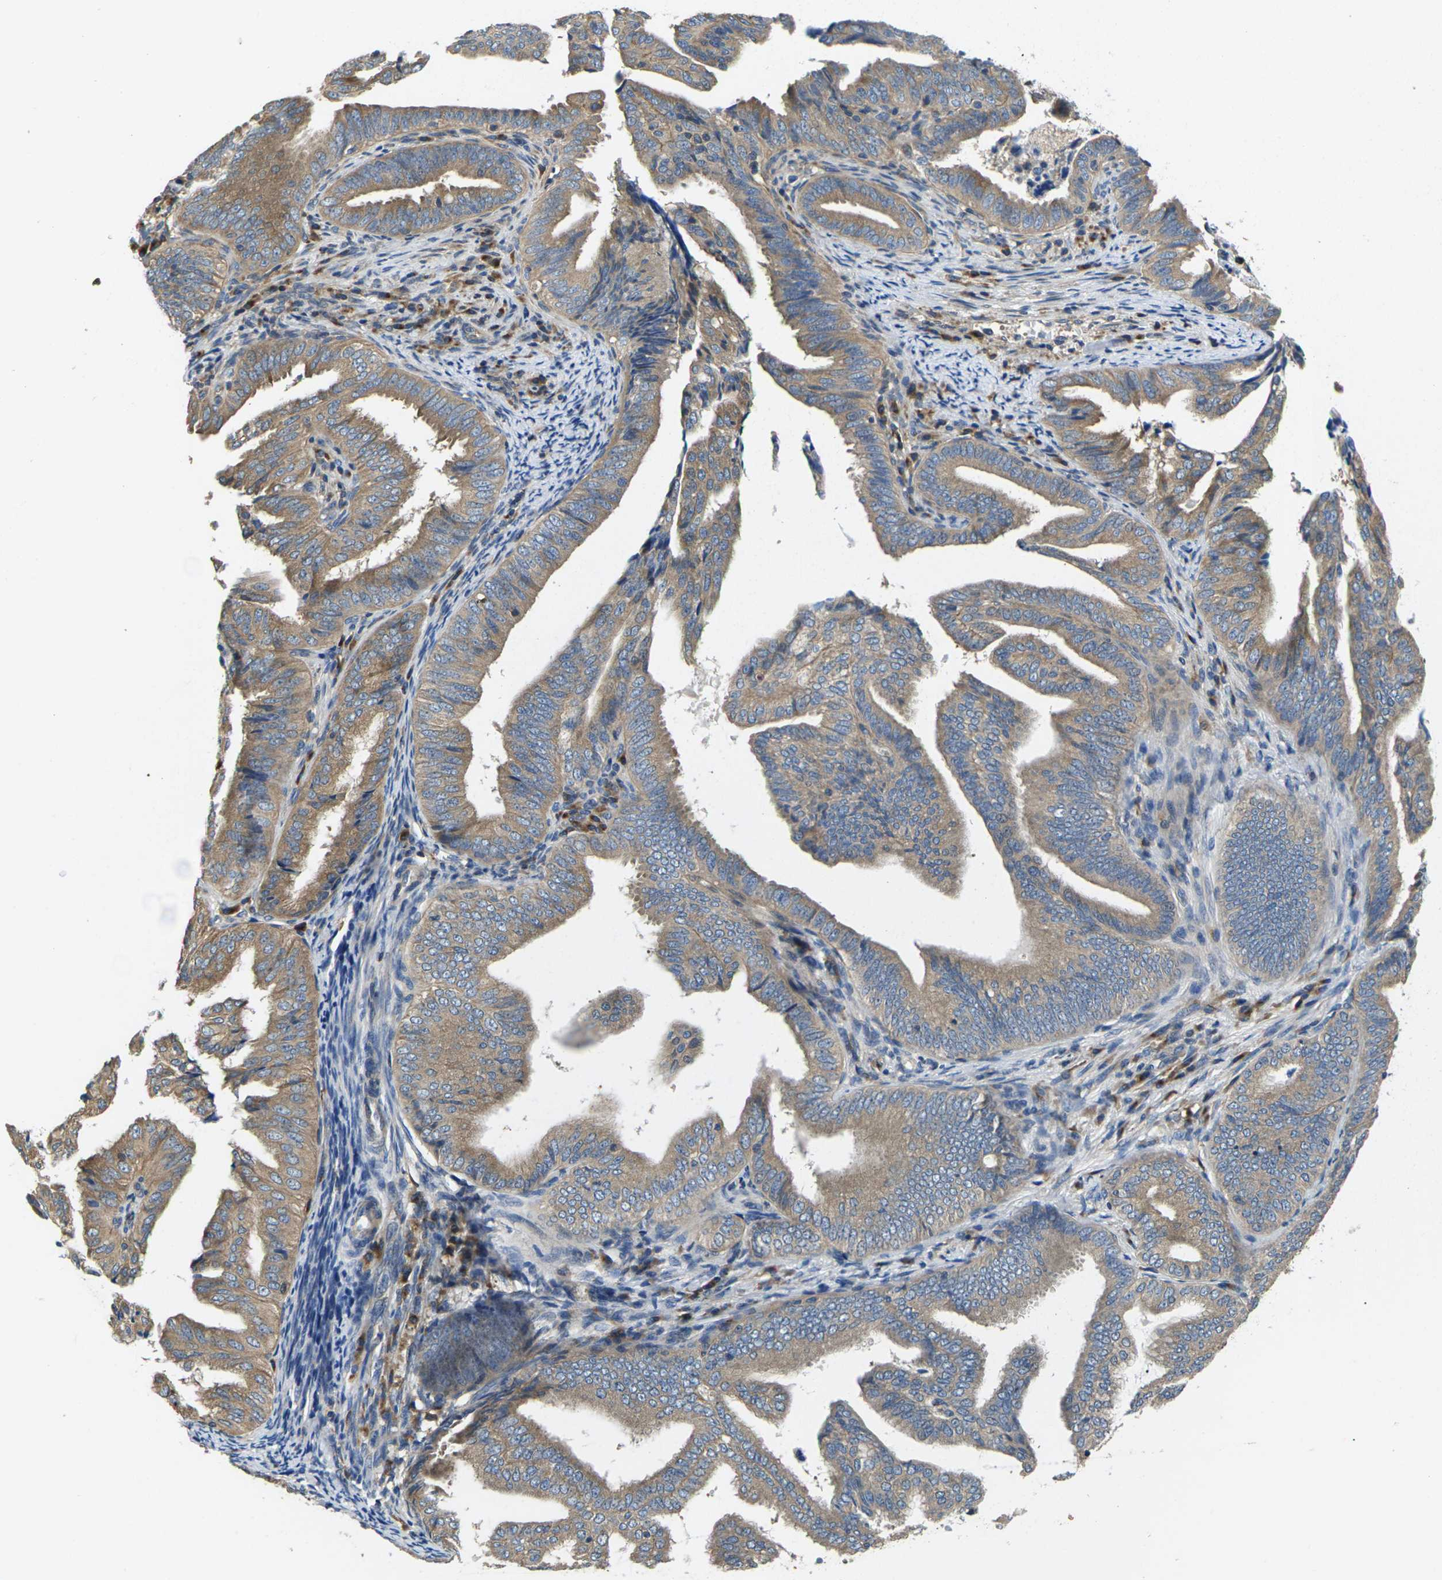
{"staining": {"intensity": "moderate", "quantity": ">75%", "location": "cytoplasmic/membranous"}, "tissue": "endometrial cancer", "cell_type": "Tumor cells", "image_type": "cancer", "snomed": [{"axis": "morphology", "description": "Adenocarcinoma, NOS"}, {"axis": "topography", "description": "Endometrium"}], "caption": "Endometrial cancer (adenocarcinoma) stained for a protein (brown) reveals moderate cytoplasmic/membranous positive expression in approximately >75% of tumor cells.", "gene": "TMCC2", "patient": {"sex": "female", "age": 58}}